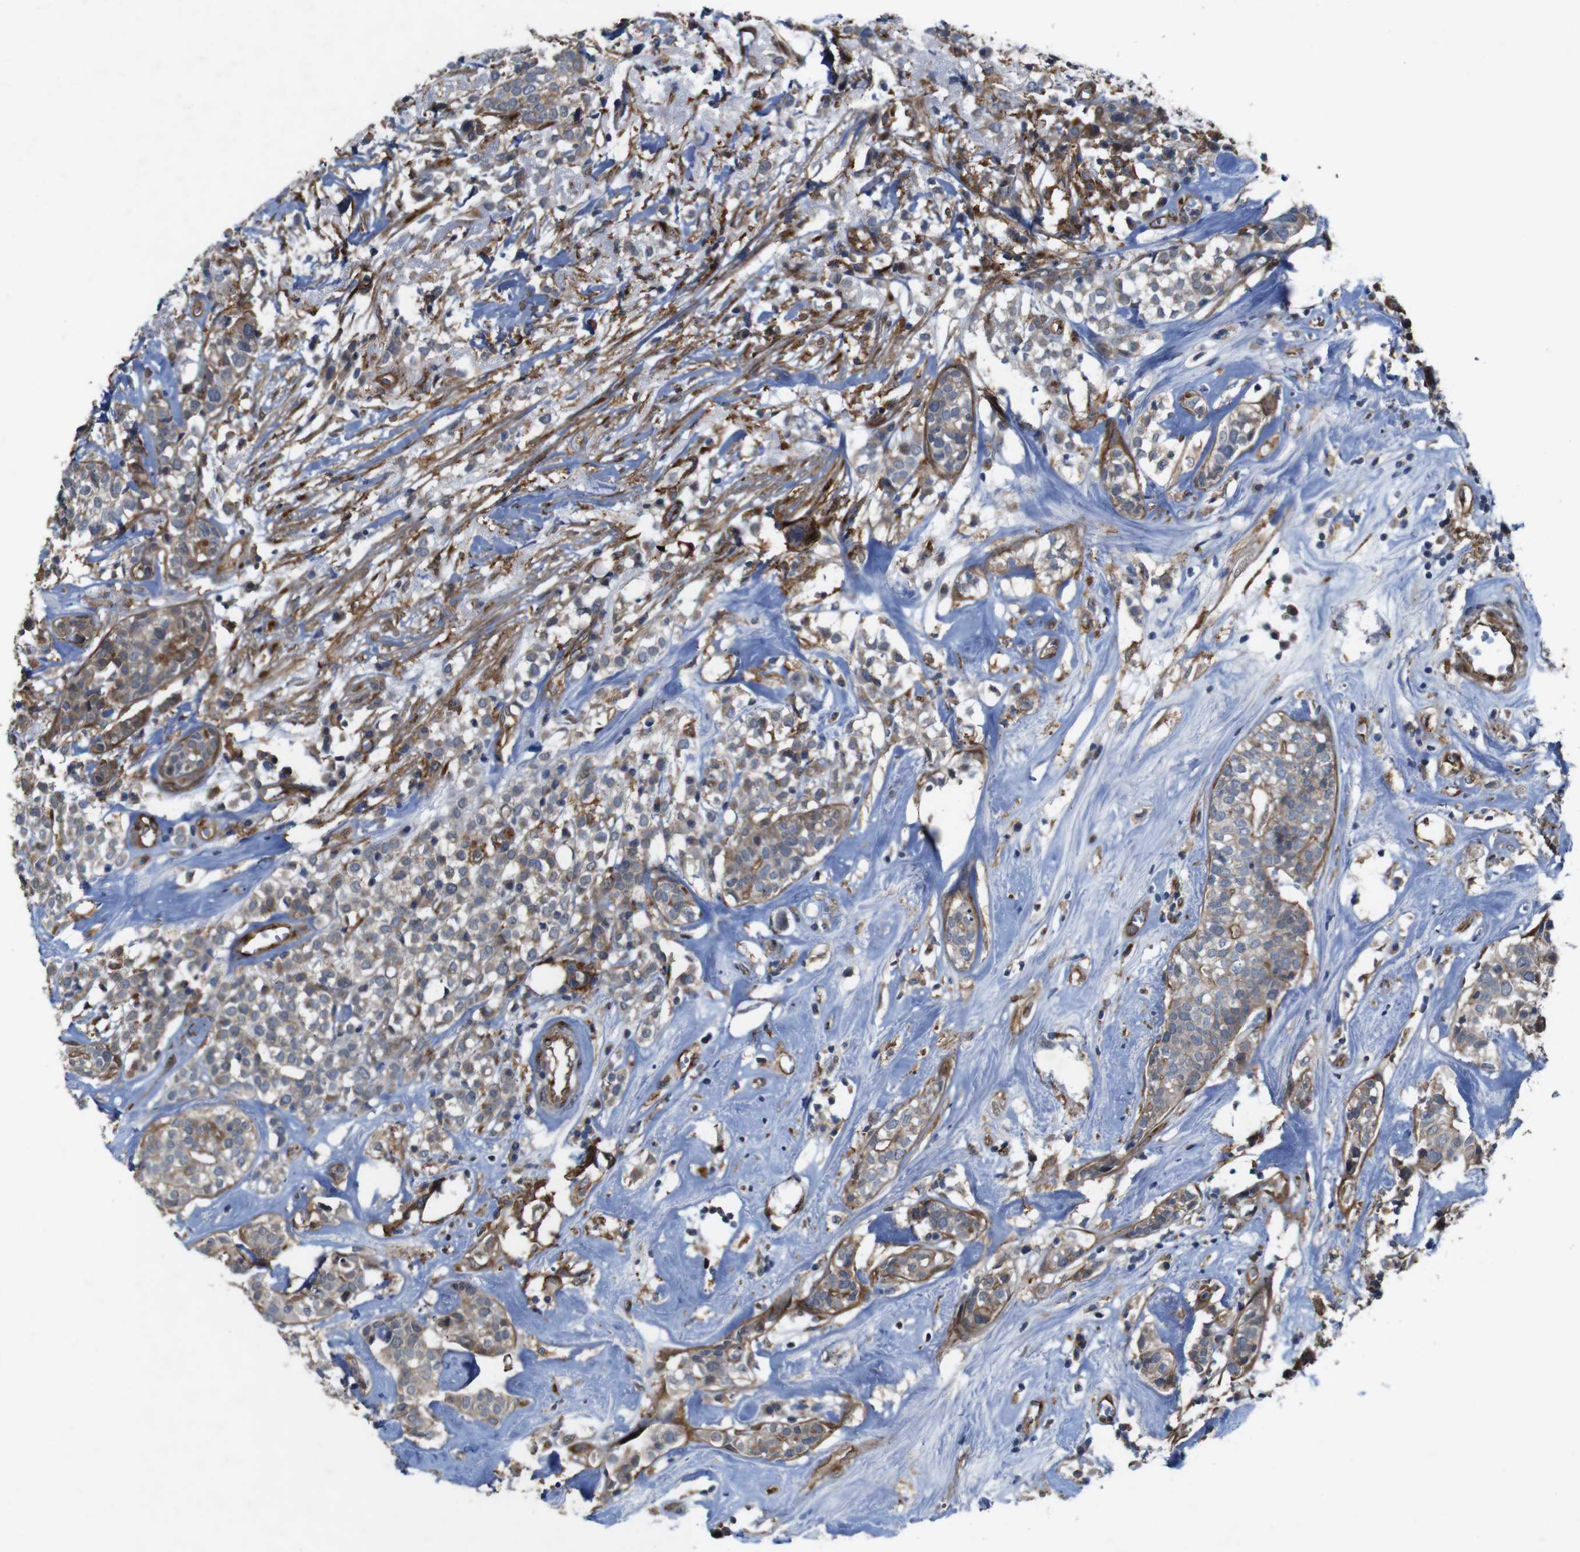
{"staining": {"intensity": "moderate", "quantity": "<25%", "location": "cytoplasmic/membranous"}, "tissue": "head and neck cancer", "cell_type": "Tumor cells", "image_type": "cancer", "snomed": [{"axis": "morphology", "description": "Adenocarcinoma, NOS"}, {"axis": "topography", "description": "Salivary gland"}, {"axis": "topography", "description": "Head-Neck"}], "caption": "IHC micrograph of human adenocarcinoma (head and neck) stained for a protein (brown), which shows low levels of moderate cytoplasmic/membranous positivity in approximately <25% of tumor cells.", "gene": "PTGER4", "patient": {"sex": "female", "age": 65}}